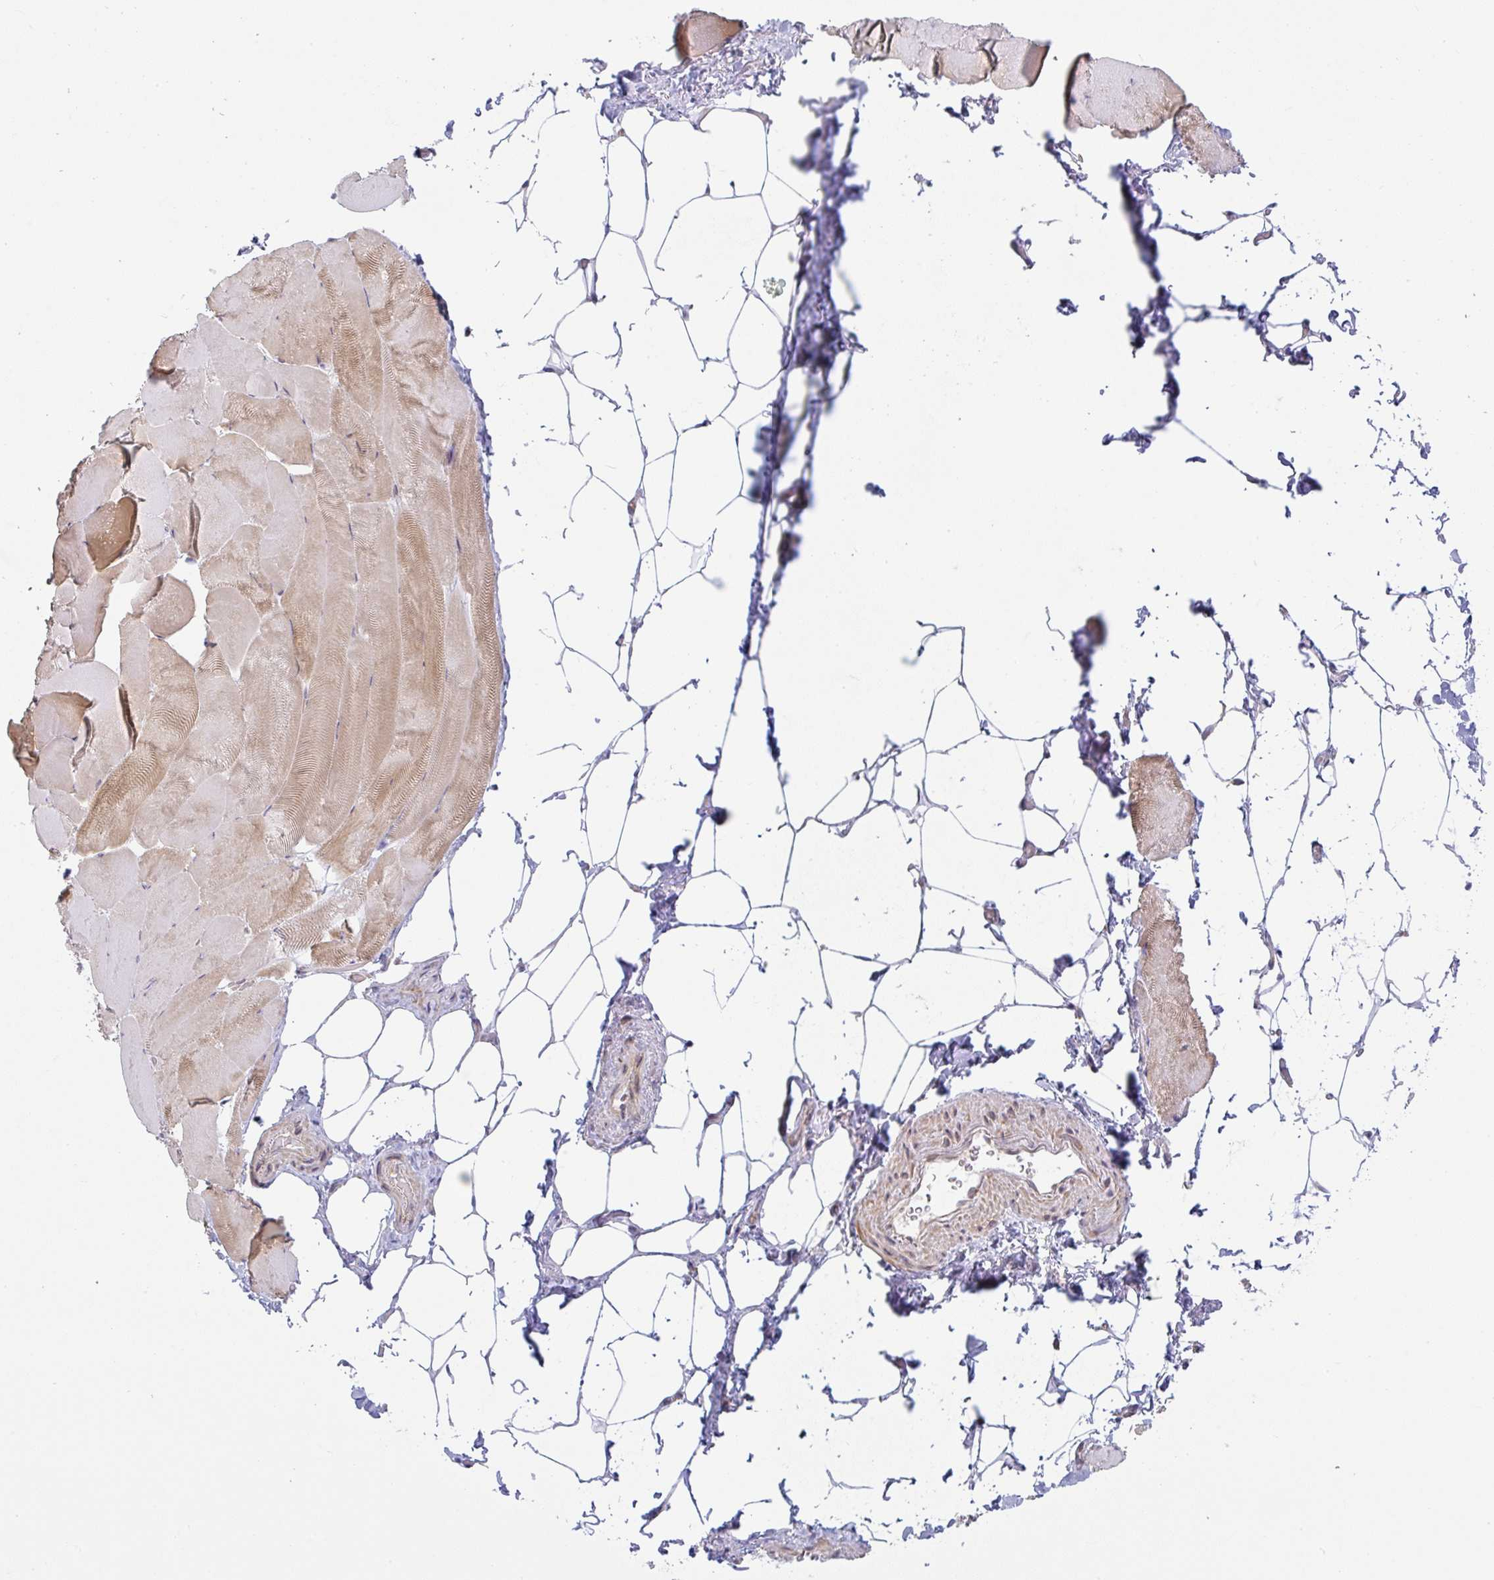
{"staining": {"intensity": "weak", "quantity": "25%-75%", "location": "cytoplasmic/membranous"}, "tissue": "skeletal muscle", "cell_type": "Myocytes", "image_type": "normal", "snomed": [{"axis": "morphology", "description": "Normal tissue, NOS"}, {"axis": "topography", "description": "Skeletal muscle"}], "caption": "Immunohistochemistry of benign skeletal muscle reveals low levels of weak cytoplasmic/membranous positivity in approximately 25%-75% of myocytes. The protein is stained brown, and the nuclei are stained in blue (DAB IHC with brightfield microscopy, high magnification).", "gene": "MOB1A", "patient": {"sex": "female", "age": 64}}